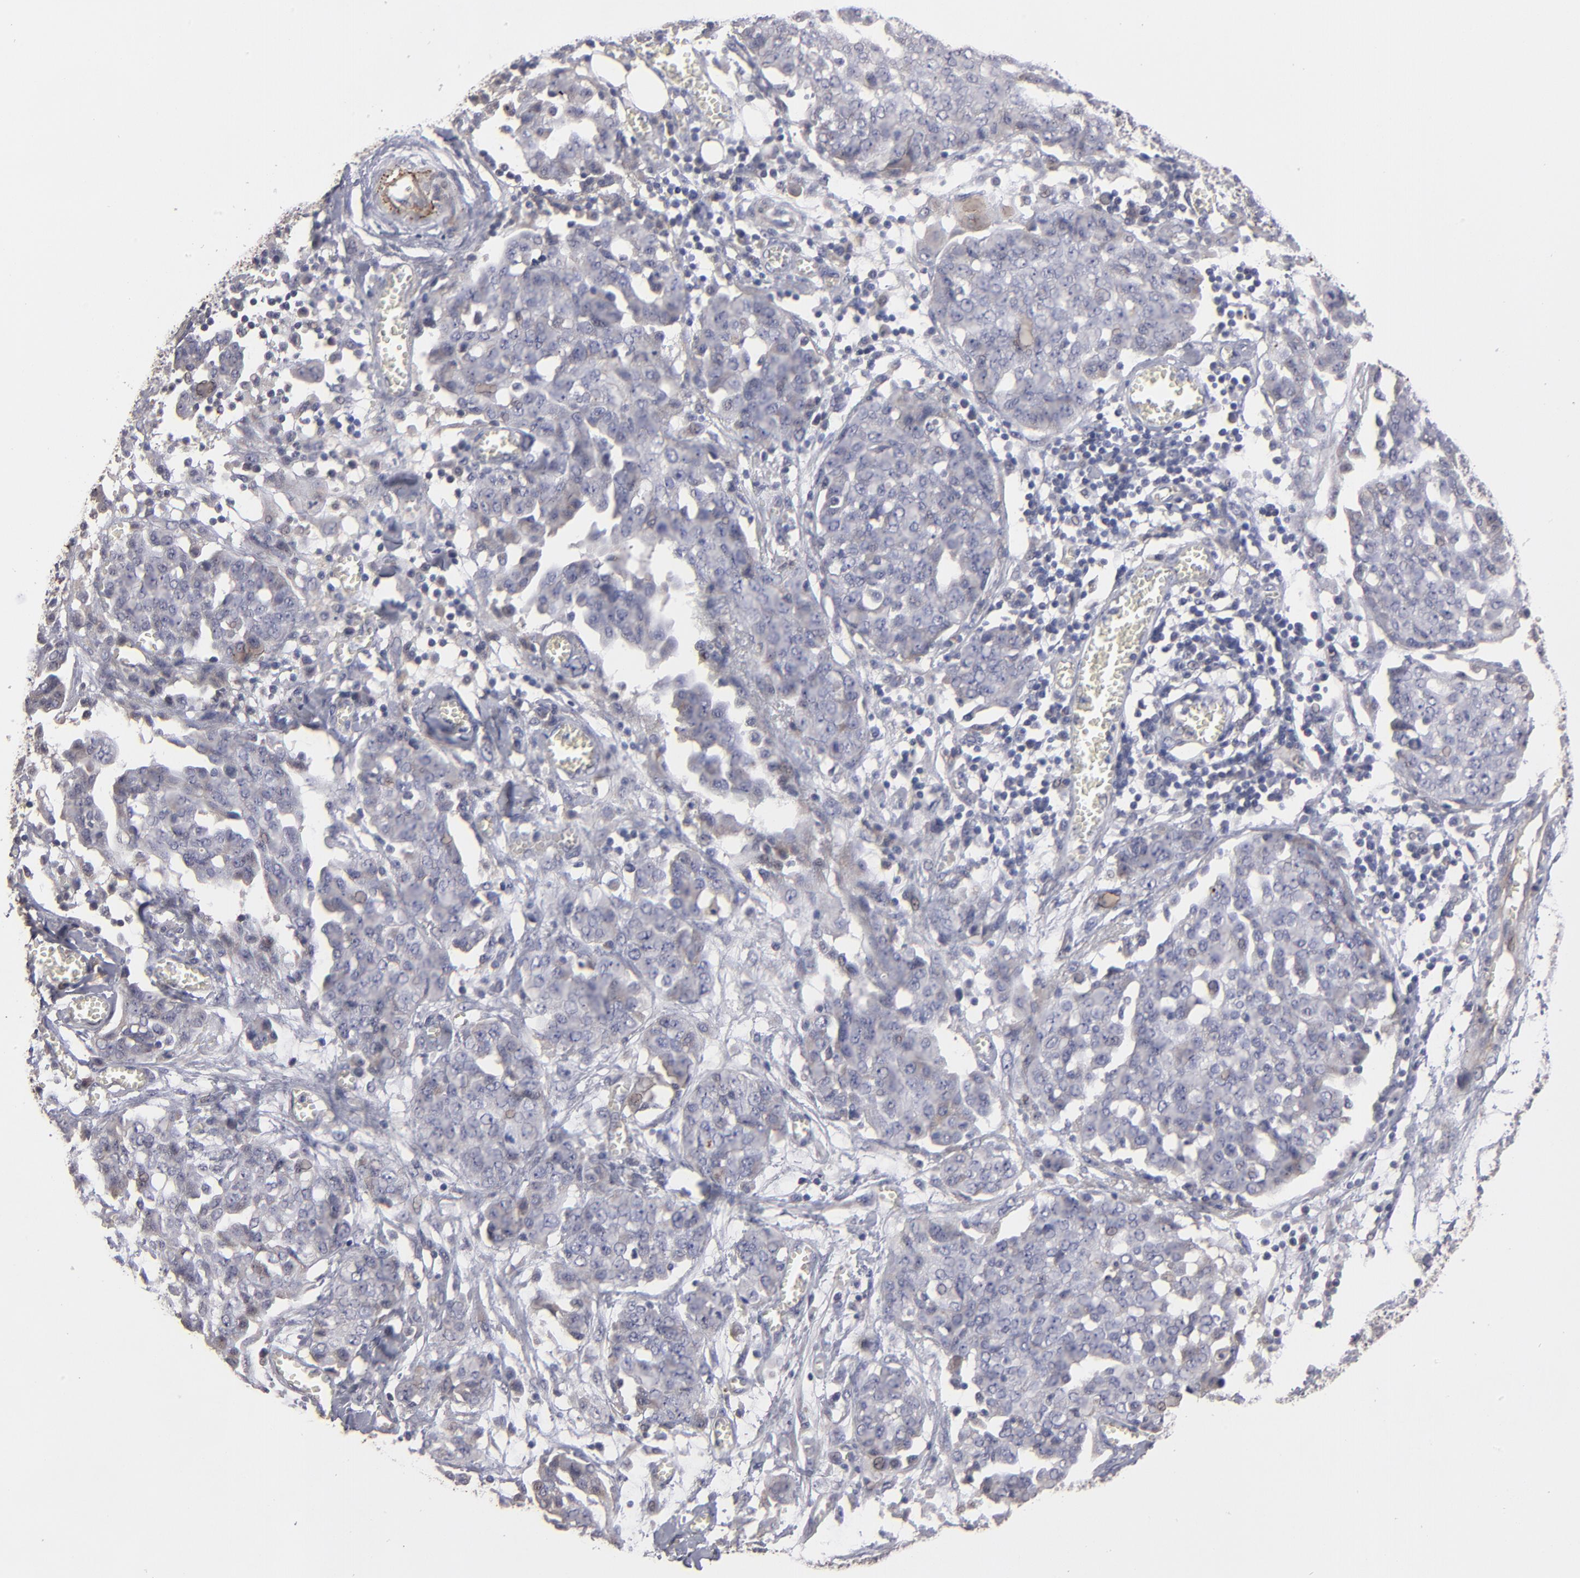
{"staining": {"intensity": "weak", "quantity": "<25%", "location": "cytoplasmic/membranous"}, "tissue": "ovarian cancer", "cell_type": "Tumor cells", "image_type": "cancer", "snomed": [{"axis": "morphology", "description": "Cystadenocarcinoma, serous, NOS"}, {"axis": "topography", "description": "Soft tissue"}, {"axis": "topography", "description": "Ovary"}], "caption": "Tumor cells show no significant expression in serous cystadenocarcinoma (ovarian).", "gene": "GPM6B", "patient": {"sex": "female", "age": 57}}